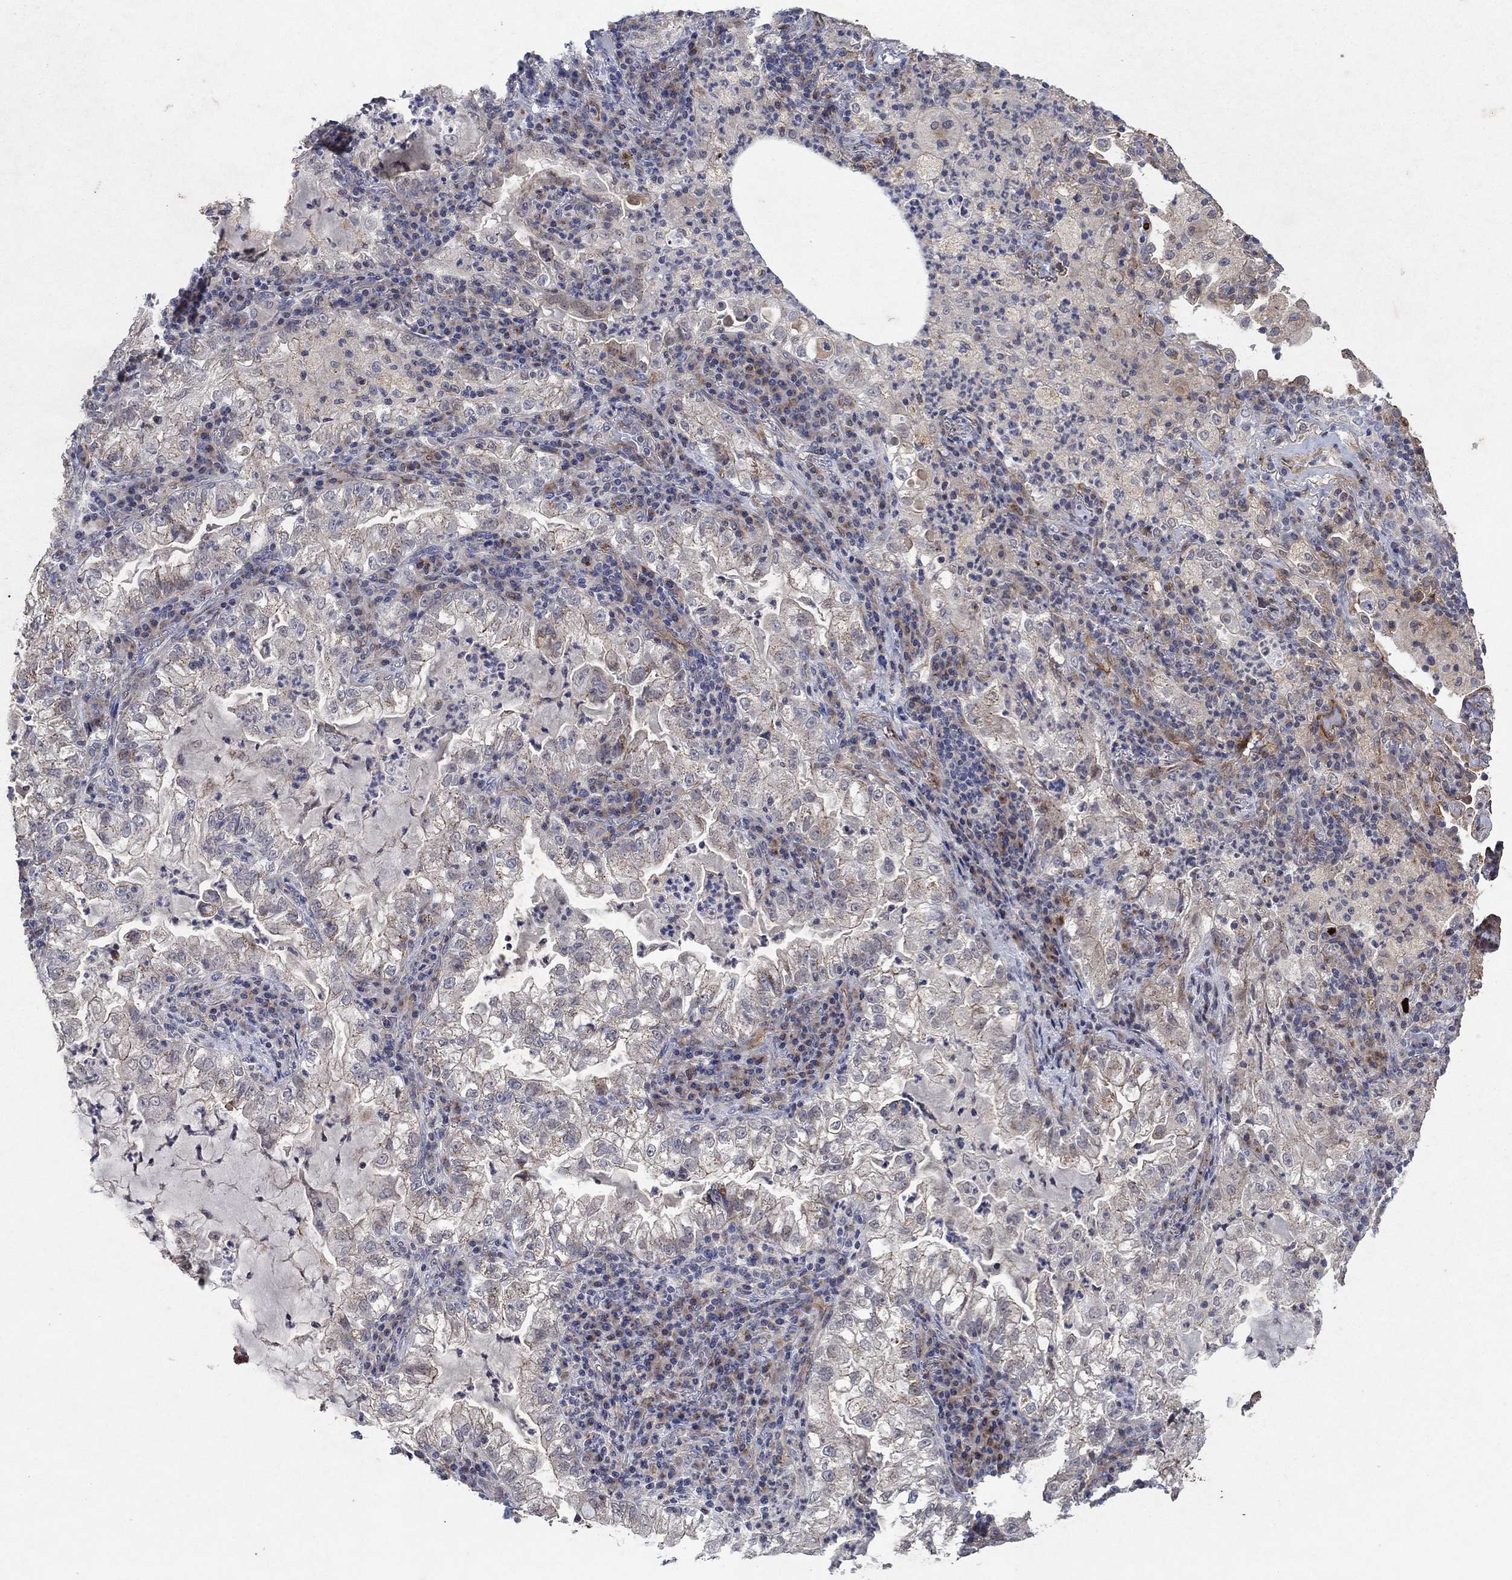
{"staining": {"intensity": "moderate", "quantity": "<25%", "location": "cytoplasmic/membranous"}, "tissue": "lung cancer", "cell_type": "Tumor cells", "image_type": "cancer", "snomed": [{"axis": "morphology", "description": "Adenocarcinoma, NOS"}, {"axis": "topography", "description": "Lung"}], "caption": "IHC histopathology image of neoplastic tissue: lung cancer stained using IHC exhibits low levels of moderate protein expression localized specifically in the cytoplasmic/membranous of tumor cells, appearing as a cytoplasmic/membranous brown color.", "gene": "FRG1", "patient": {"sex": "female", "age": 73}}